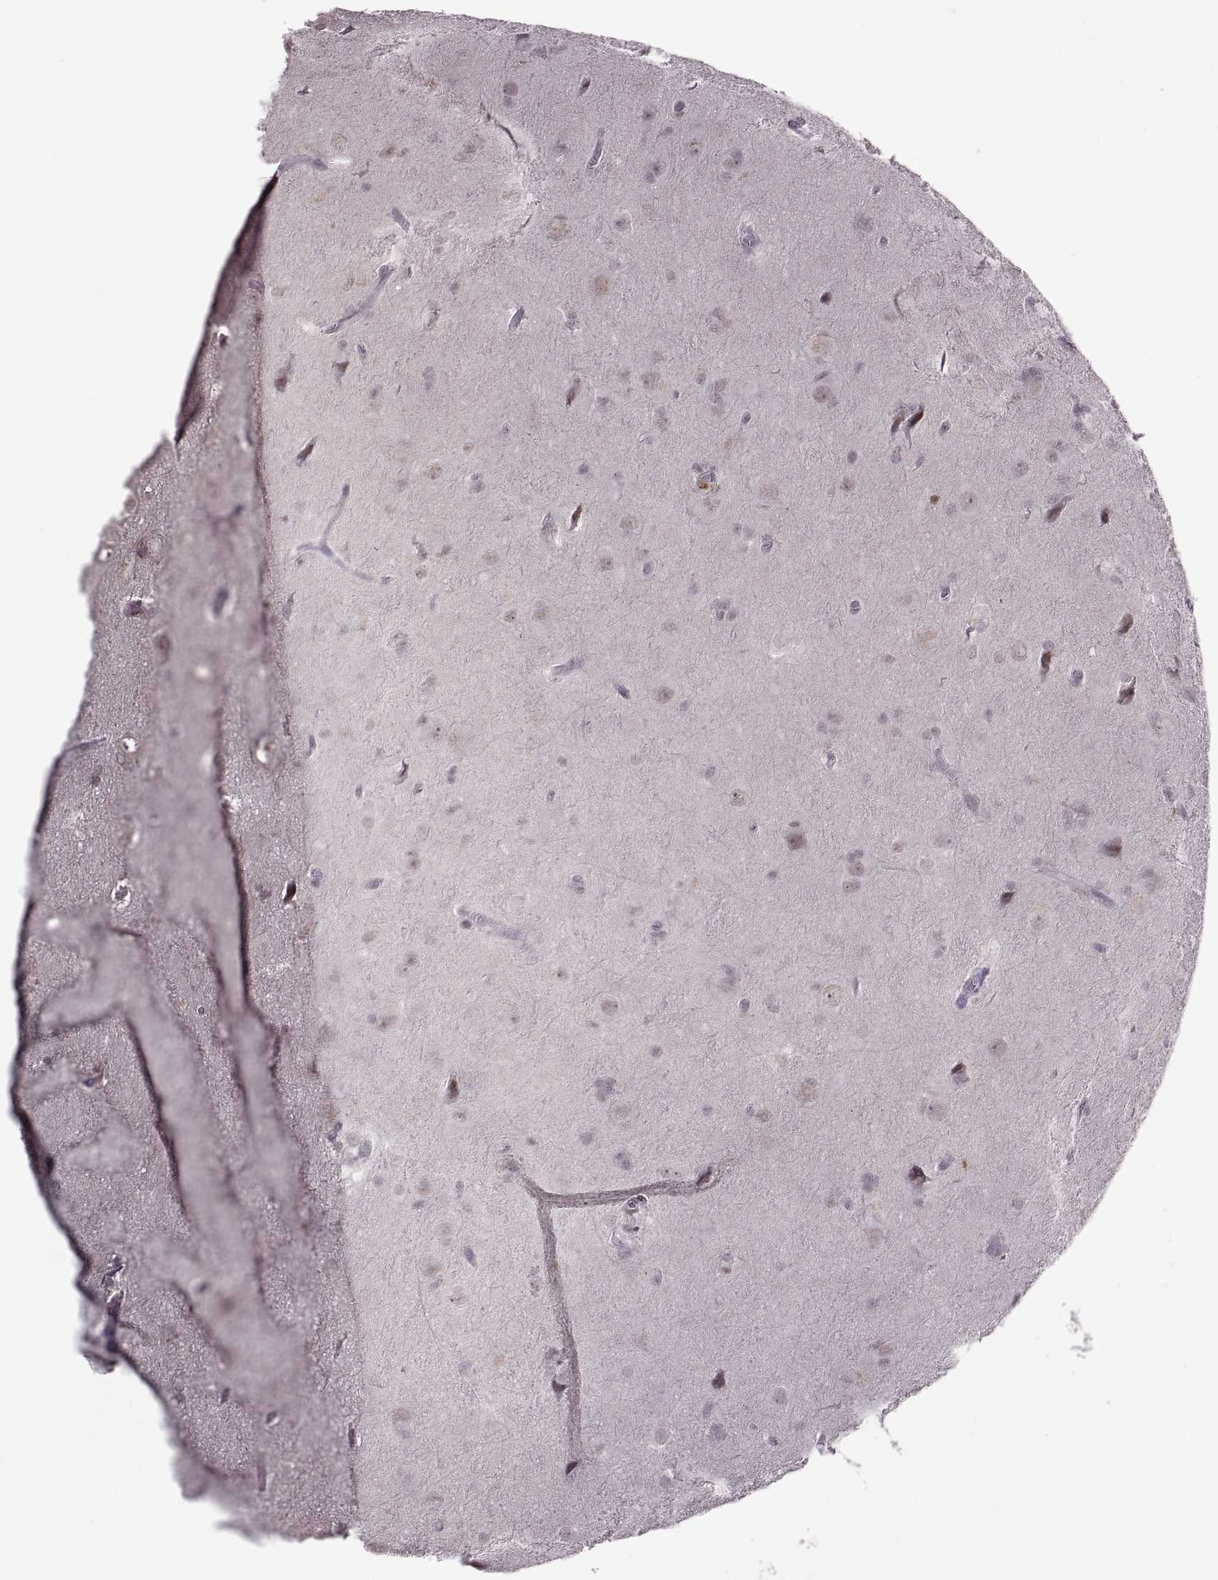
{"staining": {"intensity": "negative", "quantity": "none", "location": "none"}, "tissue": "glioma", "cell_type": "Tumor cells", "image_type": "cancer", "snomed": [{"axis": "morphology", "description": "Glioma, malignant, Low grade"}, {"axis": "topography", "description": "Brain"}], "caption": "This is an IHC histopathology image of glioma. There is no staining in tumor cells.", "gene": "OTP", "patient": {"sex": "male", "age": 58}}